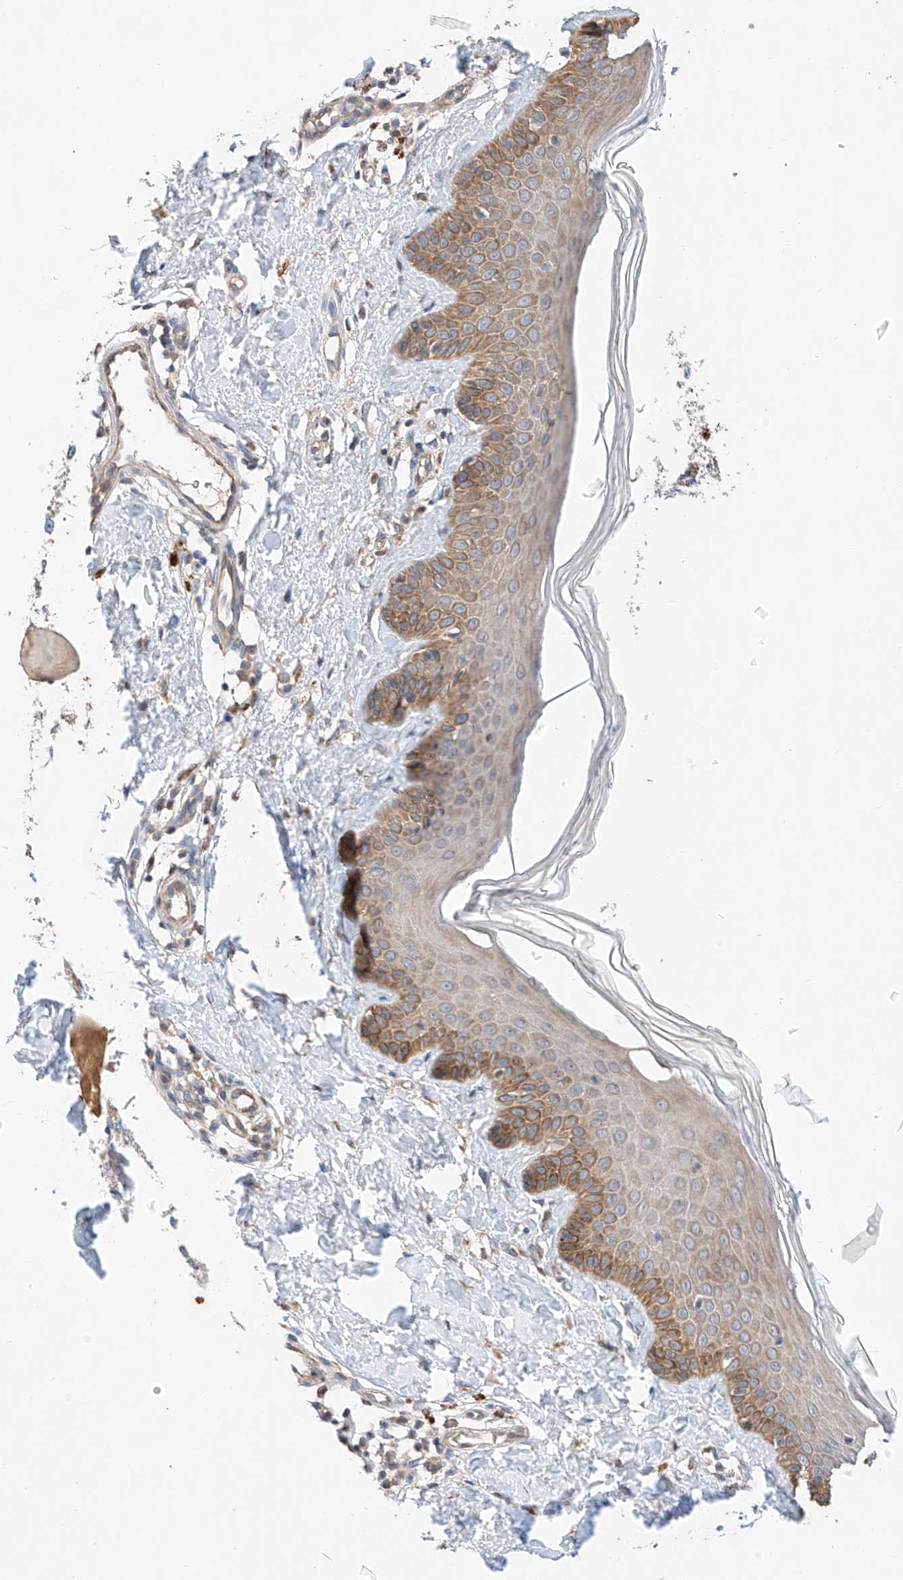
{"staining": {"intensity": "weak", "quantity": ">75%", "location": "cytoplasmic/membranous"}, "tissue": "skin", "cell_type": "Fibroblasts", "image_type": "normal", "snomed": [{"axis": "morphology", "description": "Normal tissue, NOS"}, {"axis": "topography", "description": "Skin"}], "caption": "Skin stained with IHC shows weak cytoplasmic/membranous expression in approximately >75% of fibroblasts. Using DAB (brown) and hematoxylin (blue) stains, captured at high magnification using brightfield microscopy.", "gene": "C6orf118", "patient": {"sex": "male", "age": 52}}